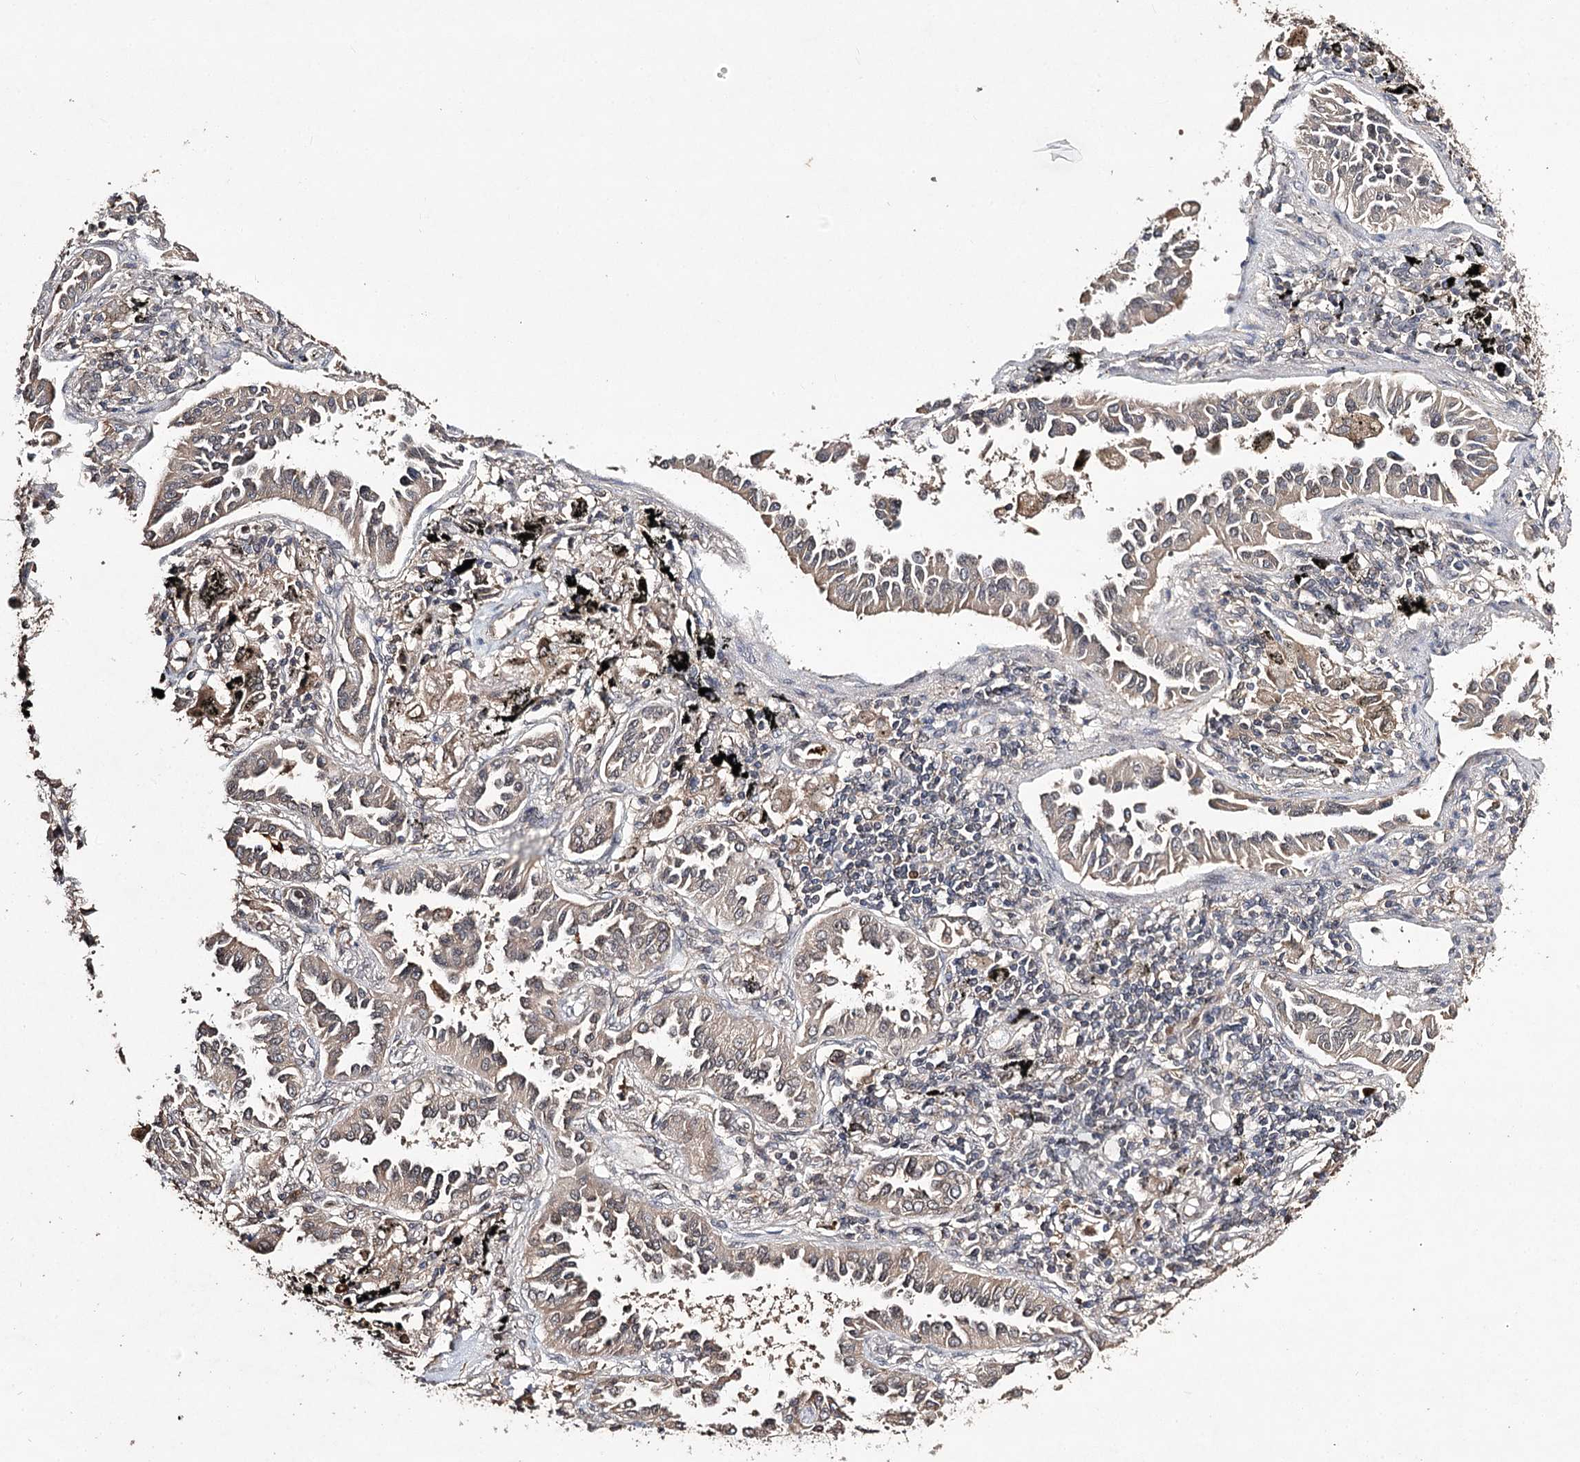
{"staining": {"intensity": "weak", "quantity": ">75%", "location": "cytoplasmic/membranous"}, "tissue": "lung cancer", "cell_type": "Tumor cells", "image_type": "cancer", "snomed": [{"axis": "morphology", "description": "Normal tissue, NOS"}, {"axis": "morphology", "description": "Adenocarcinoma, NOS"}, {"axis": "topography", "description": "Lung"}], "caption": "Tumor cells reveal low levels of weak cytoplasmic/membranous staining in approximately >75% of cells in lung adenocarcinoma.", "gene": "NOPCHAP1", "patient": {"sex": "male", "age": 59}}